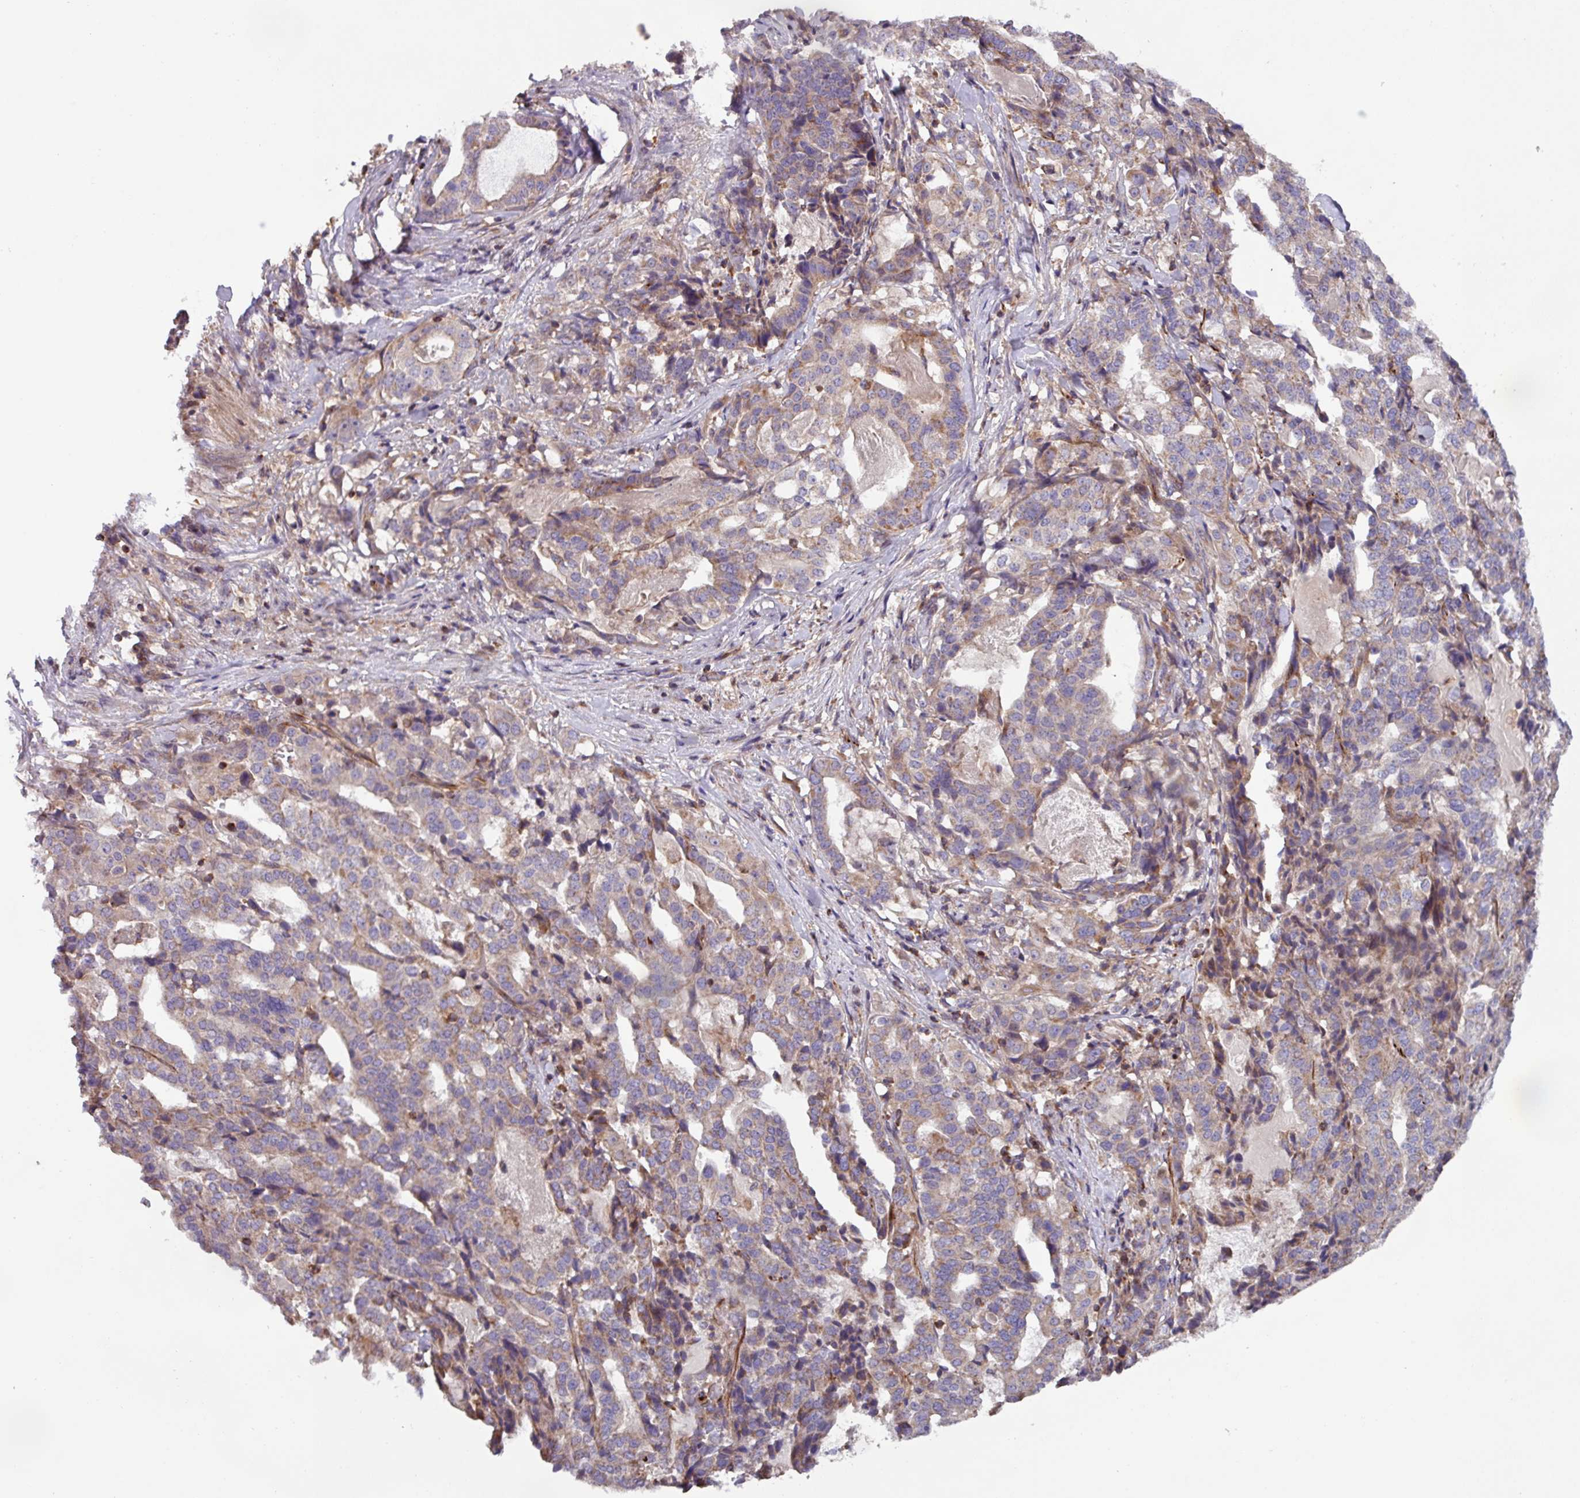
{"staining": {"intensity": "weak", "quantity": ">75%", "location": "cytoplasmic/membranous"}, "tissue": "stomach cancer", "cell_type": "Tumor cells", "image_type": "cancer", "snomed": [{"axis": "morphology", "description": "Adenocarcinoma, NOS"}, {"axis": "topography", "description": "Stomach"}], "caption": "IHC of stomach cancer reveals low levels of weak cytoplasmic/membranous staining in about >75% of tumor cells.", "gene": "PLEKHD1", "patient": {"sex": "male", "age": 48}}